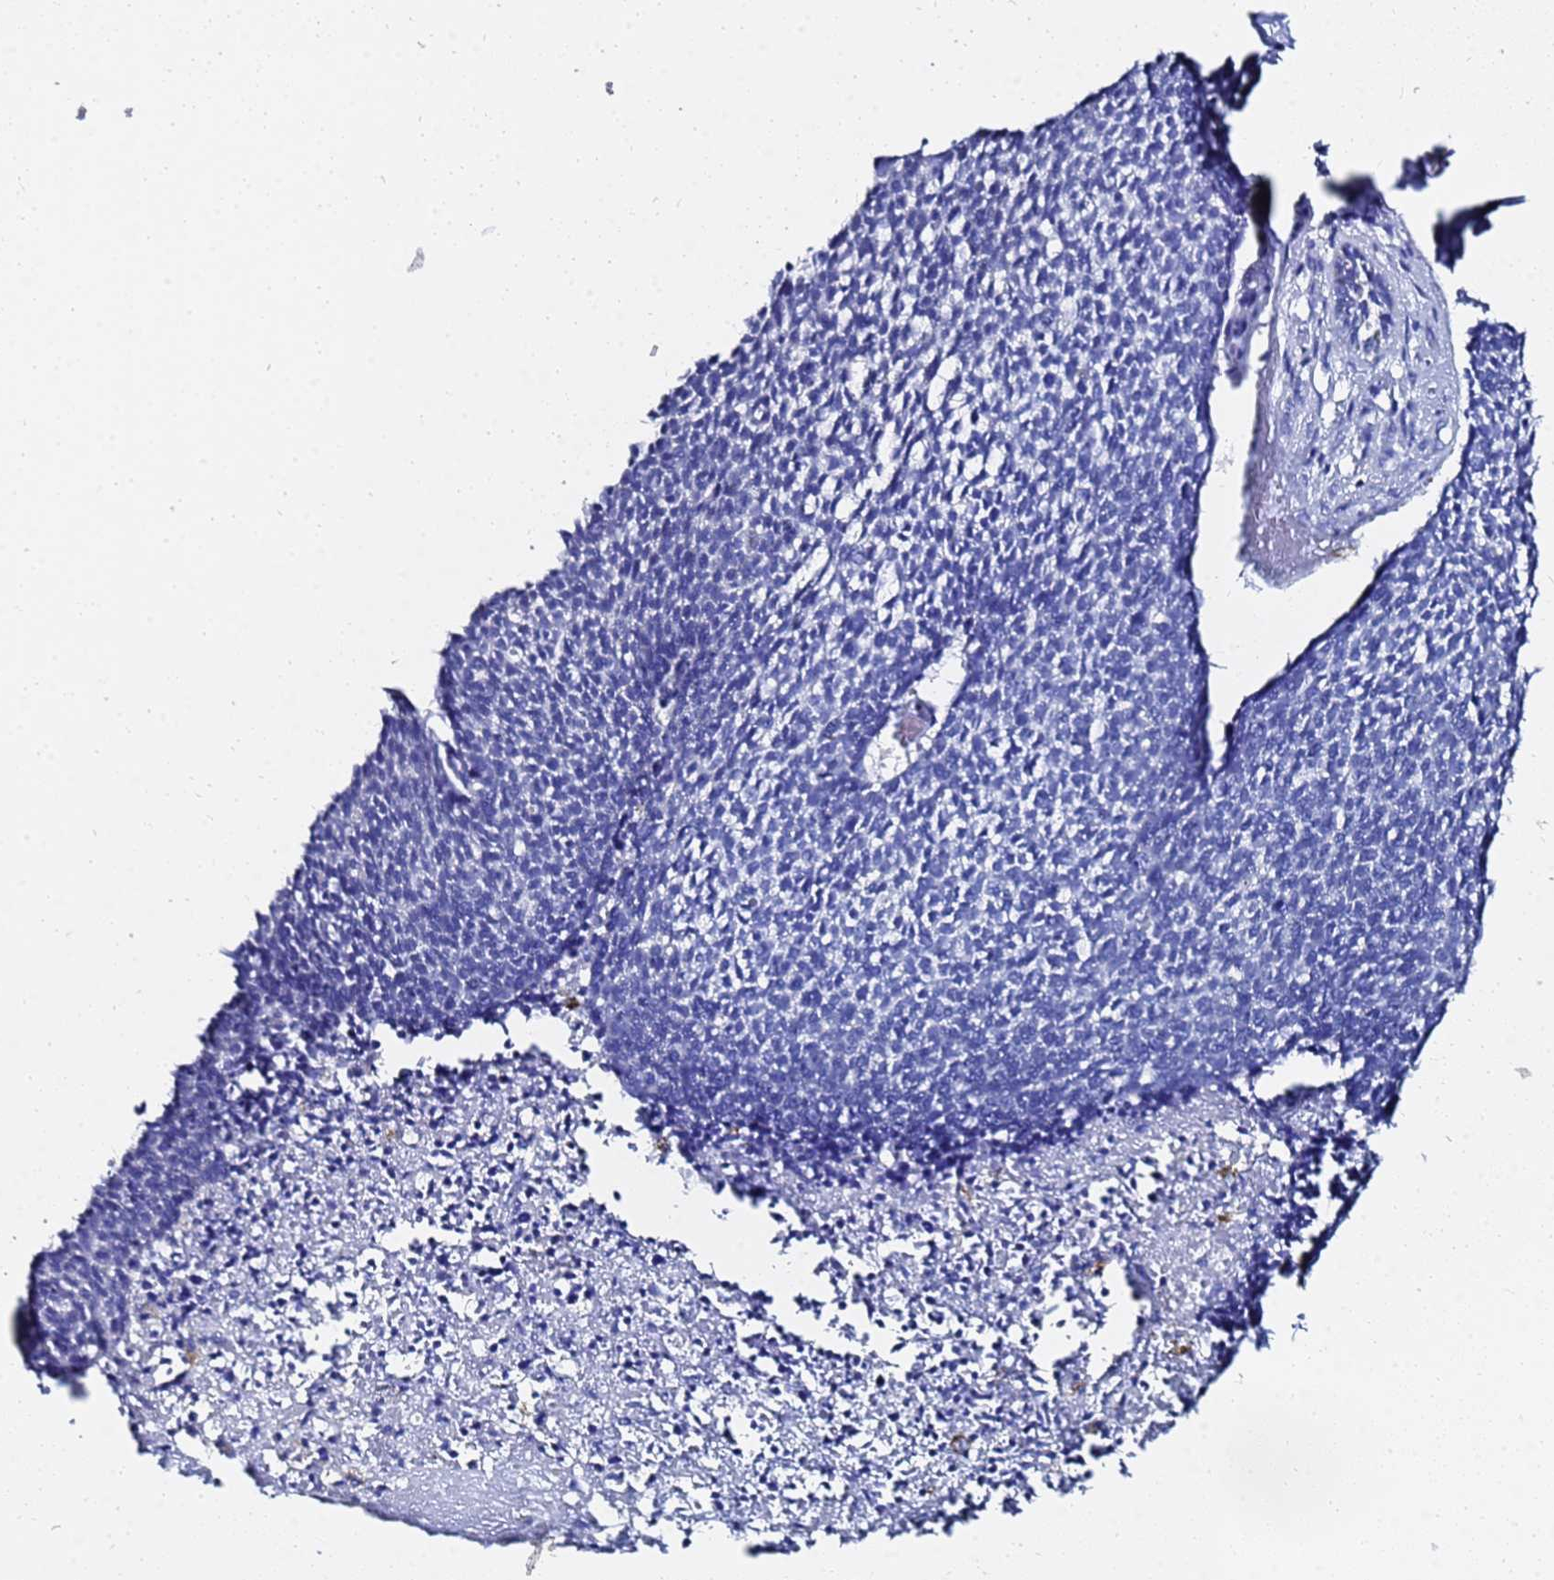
{"staining": {"intensity": "negative", "quantity": "none", "location": "none"}, "tissue": "skin cancer", "cell_type": "Tumor cells", "image_type": "cancer", "snomed": [{"axis": "morphology", "description": "Basal cell carcinoma"}, {"axis": "topography", "description": "Skin"}], "caption": "Basal cell carcinoma (skin) stained for a protein using IHC demonstrates no expression tumor cells.", "gene": "GGT1", "patient": {"sex": "female", "age": 84}}